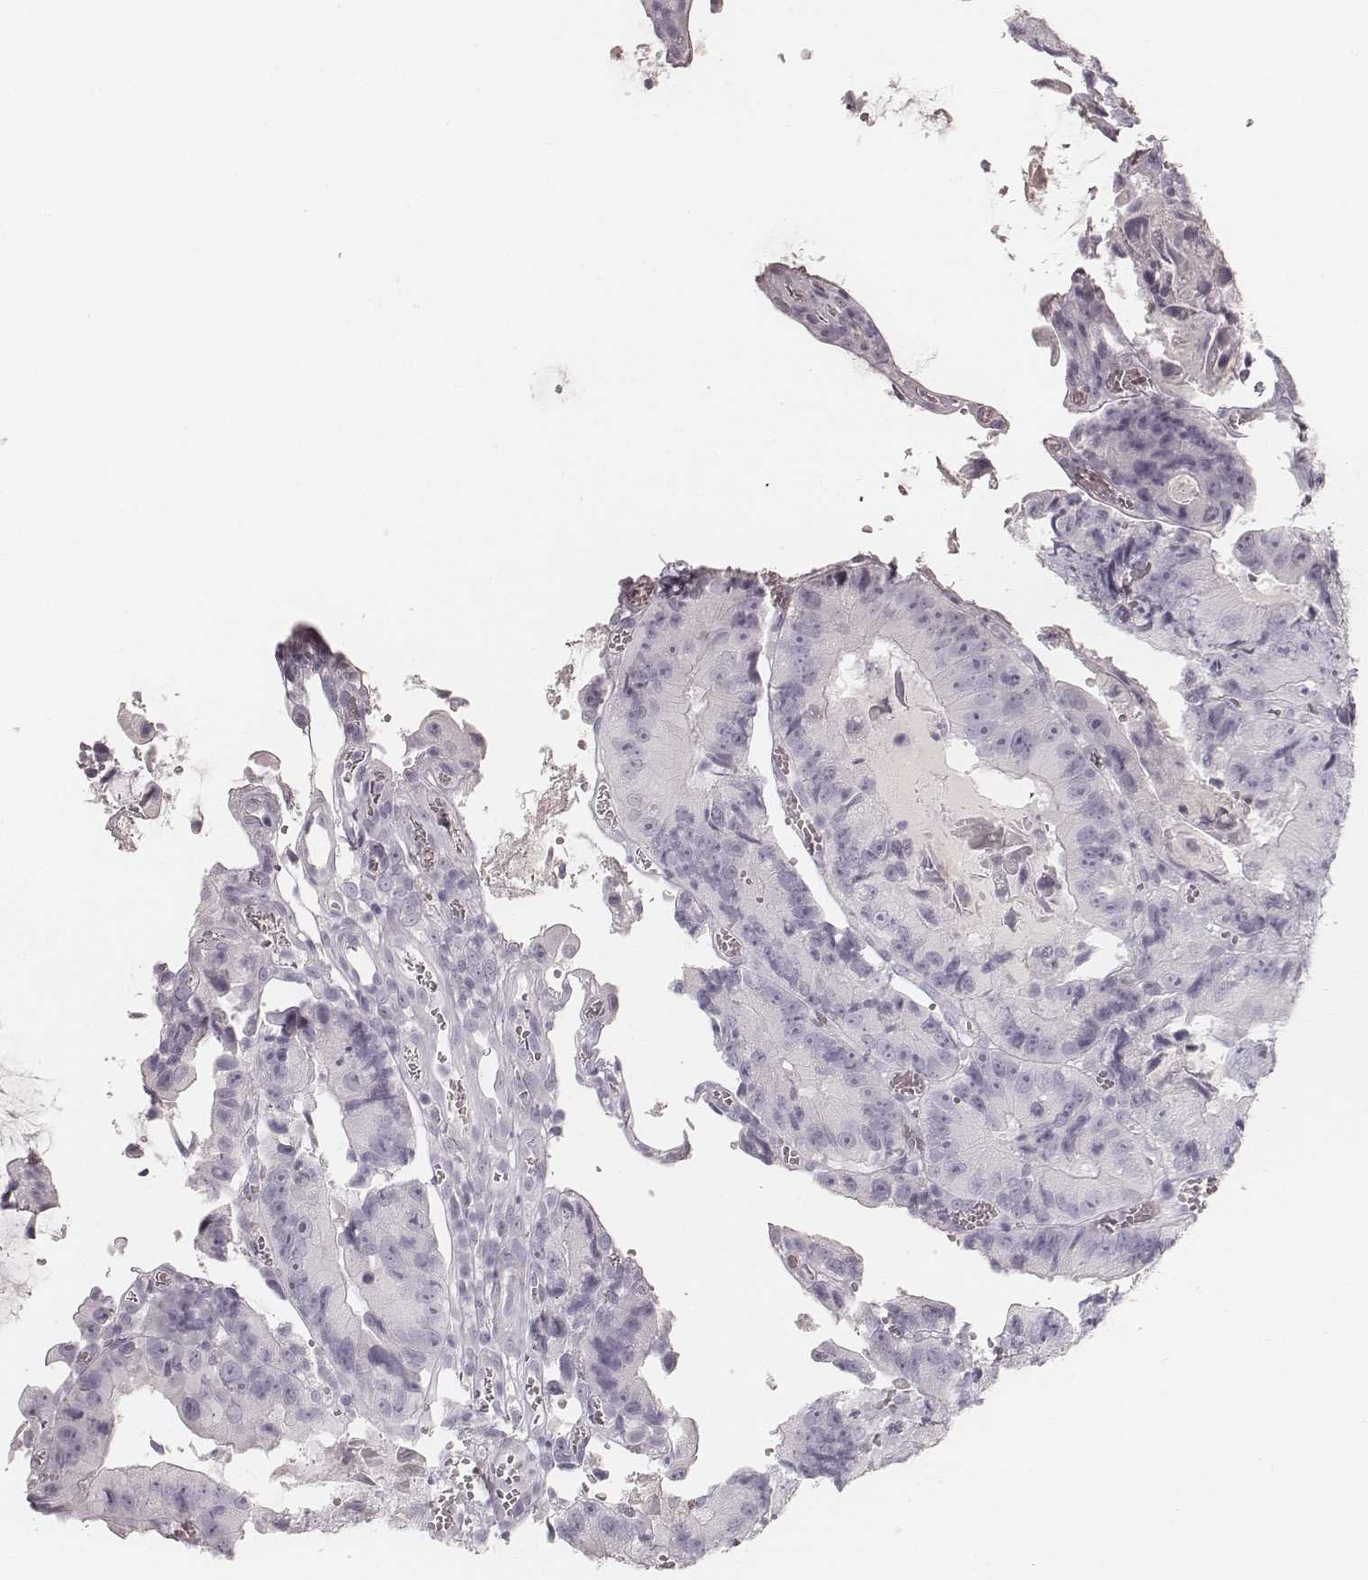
{"staining": {"intensity": "negative", "quantity": "none", "location": "none"}, "tissue": "colorectal cancer", "cell_type": "Tumor cells", "image_type": "cancer", "snomed": [{"axis": "morphology", "description": "Adenocarcinoma, NOS"}, {"axis": "topography", "description": "Colon"}], "caption": "Immunohistochemistry (IHC) photomicrograph of neoplastic tissue: colorectal adenocarcinoma stained with DAB exhibits no significant protein positivity in tumor cells.", "gene": "KRT82", "patient": {"sex": "female", "age": 86}}